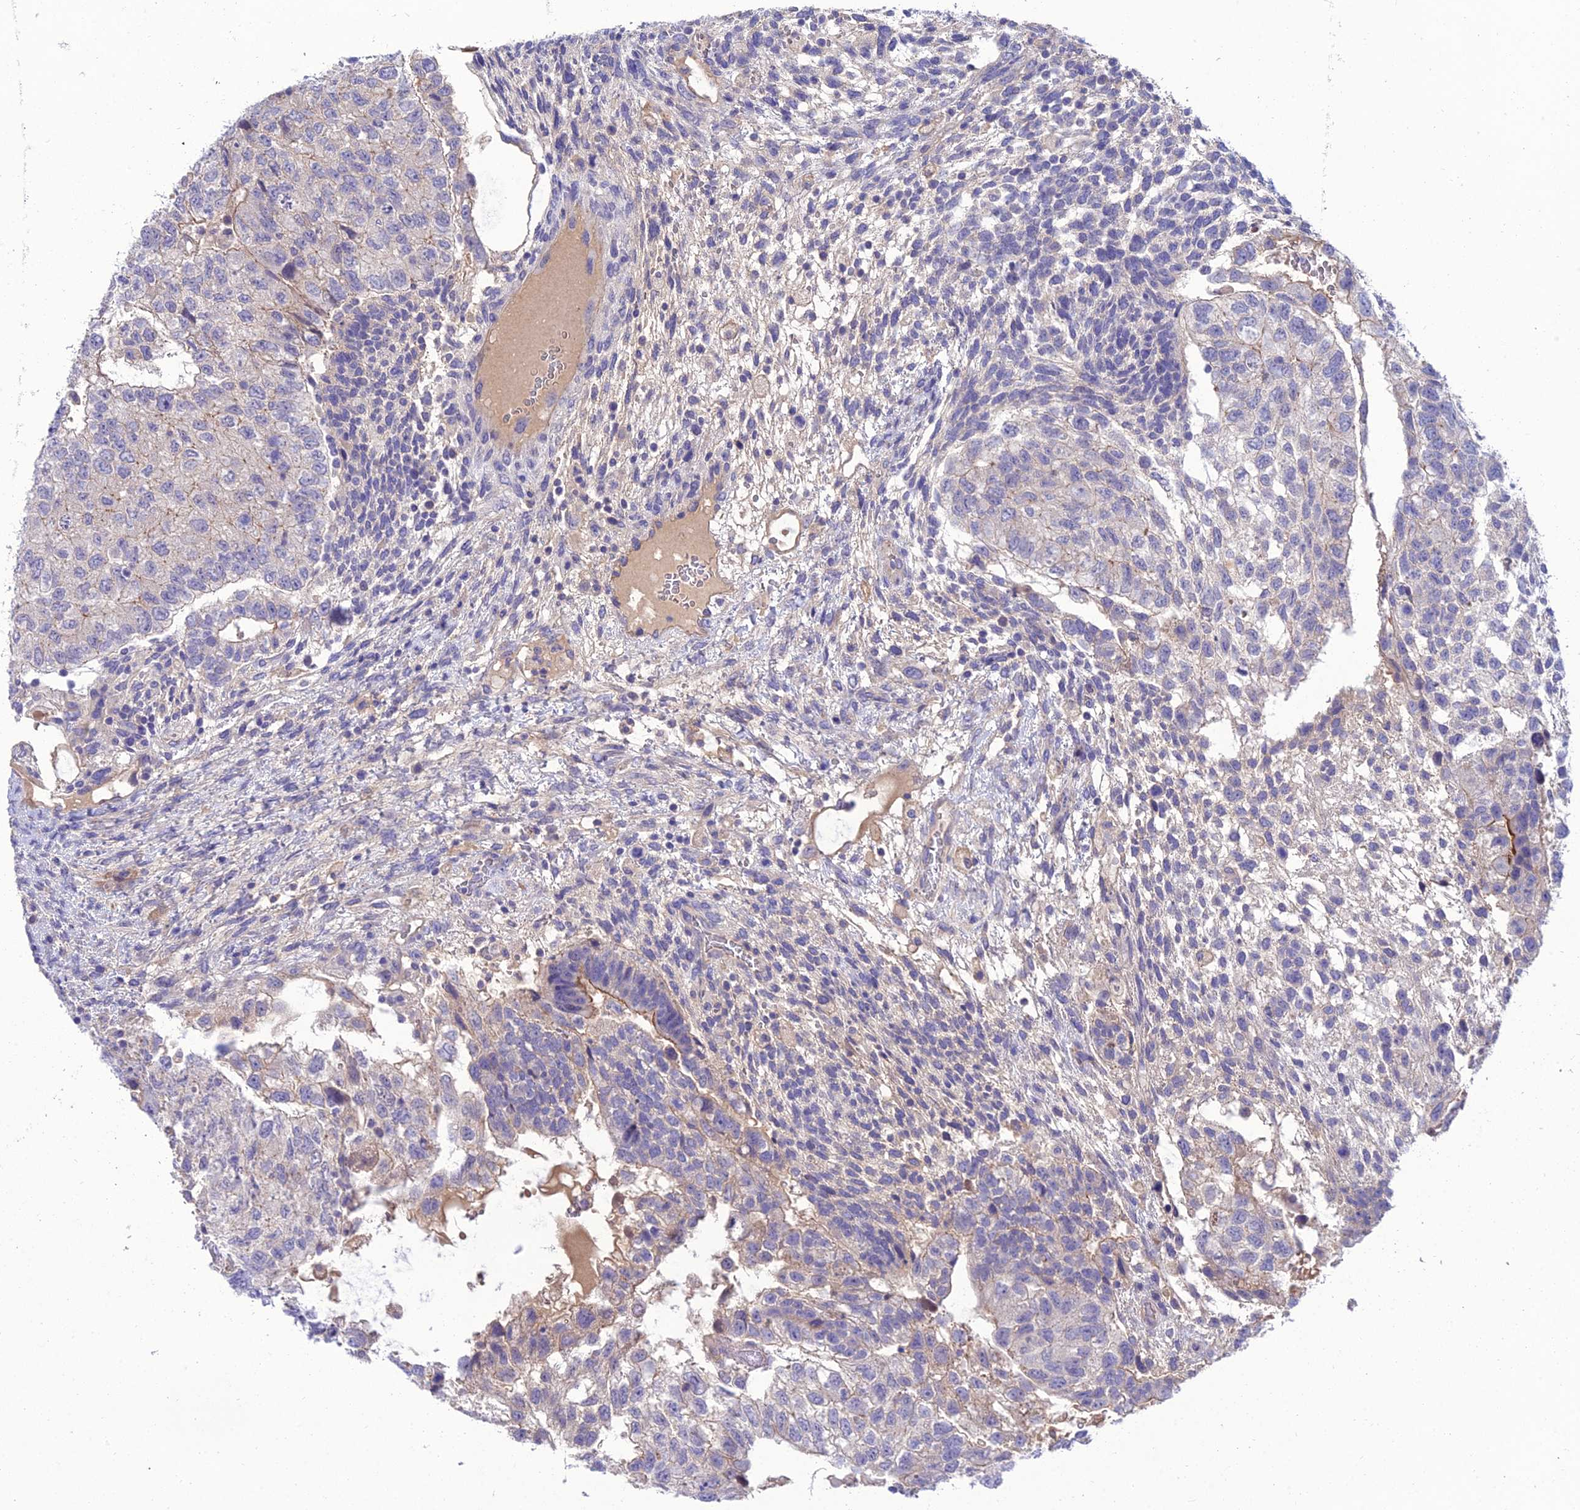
{"staining": {"intensity": "negative", "quantity": "none", "location": "none"}, "tissue": "testis cancer", "cell_type": "Tumor cells", "image_type": "cancer", "snomed": [{"axis": "morphology", "description": "Normal tissue, NOS"}, {"axis": "morphology", "description": "Carcinoma, Embryonal, NOS"}, {"axis": "topography", "description": "Testis"}], "caption": "DAB immunohistochemical staining of testis cancer (embryonal carcinoma) shows no significant expression in tumor cells.", "gene": "TEKT3", "patient": {"sex": "male", "age": 36}}